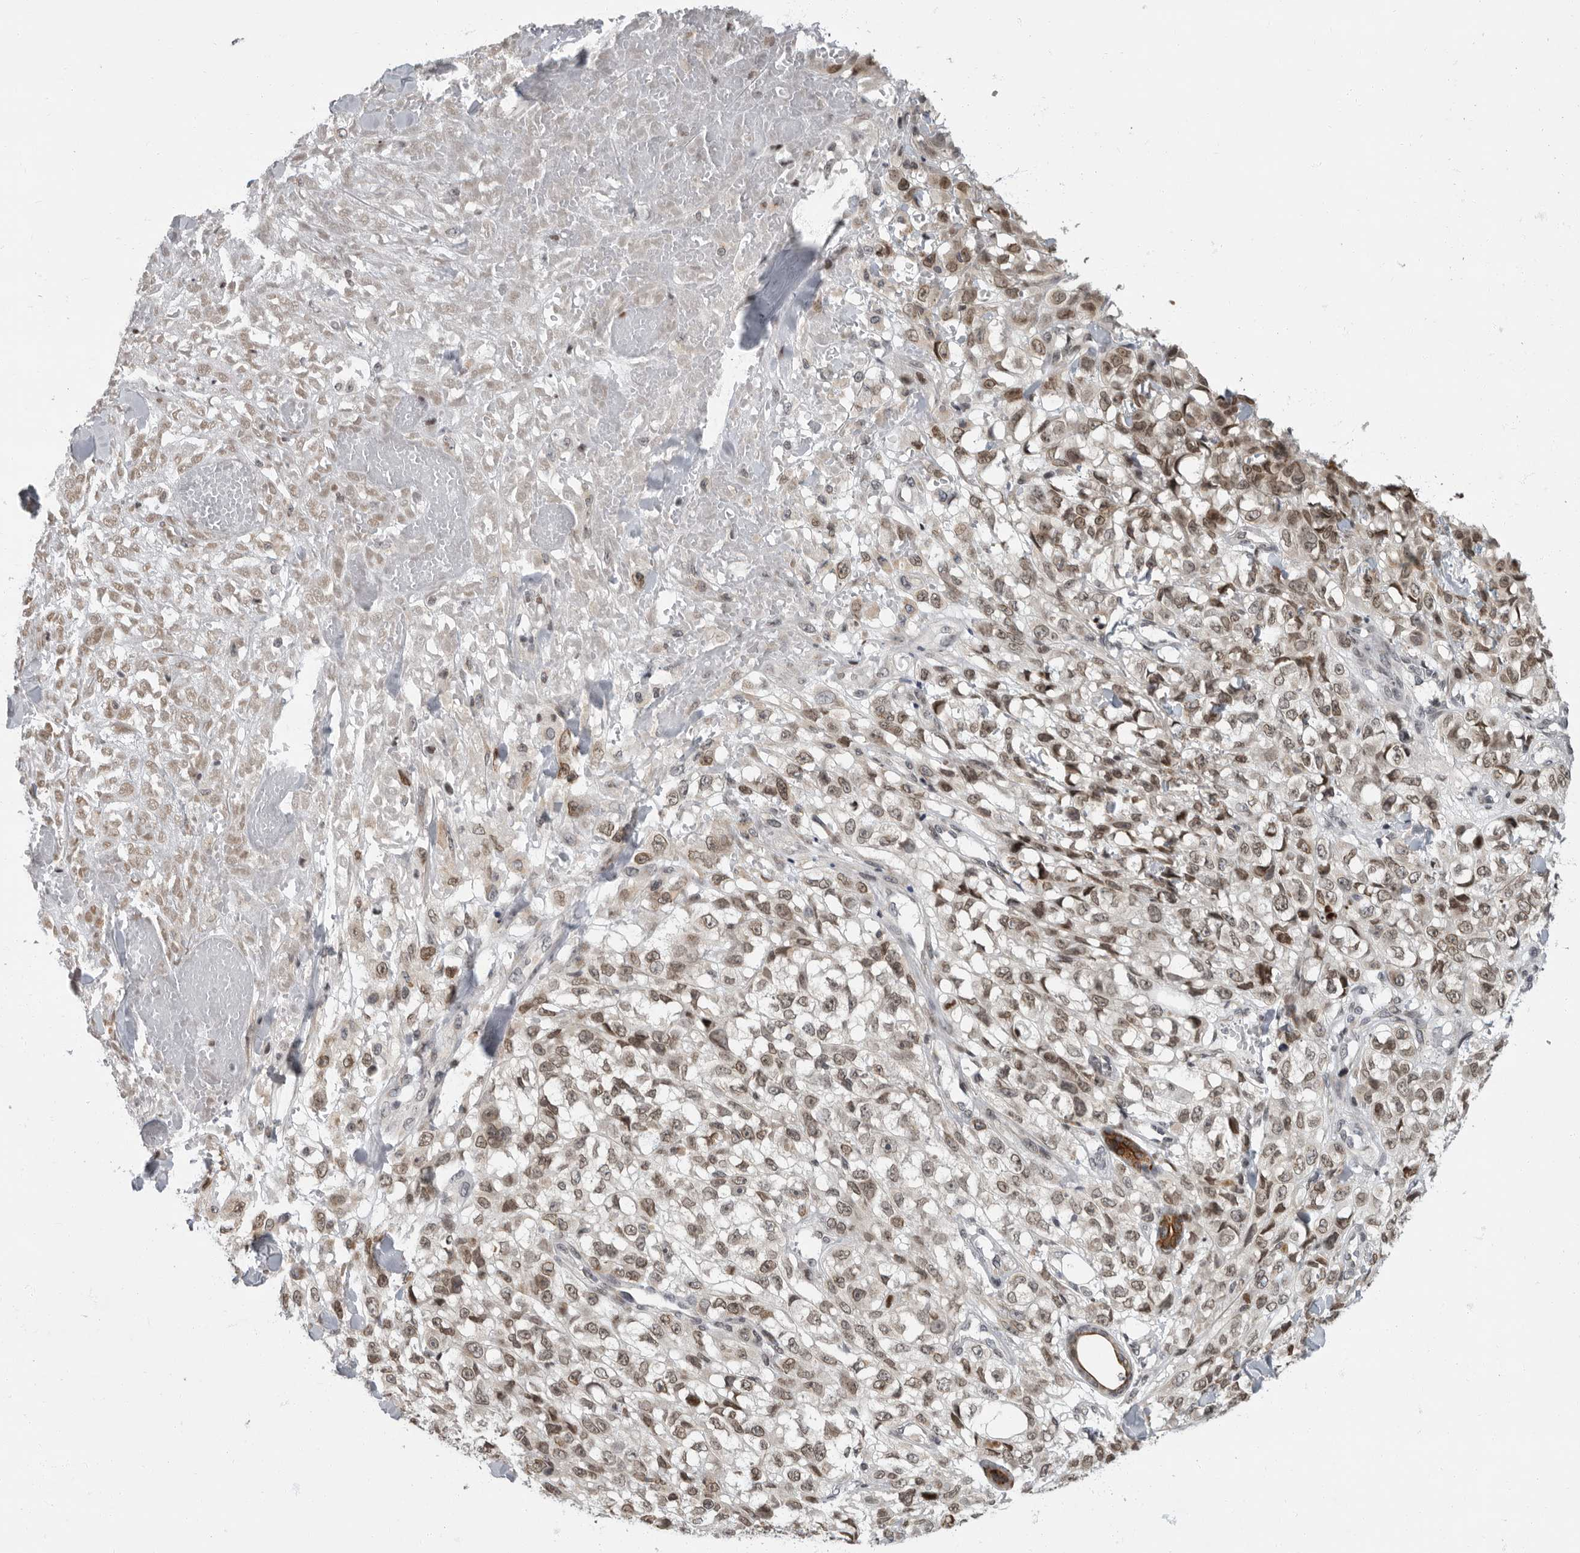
{"staining": {"intensity": "moderate", "quantity": ">75%", "location": "nuclear"}, "tissue": "melanoma", "cell_type": "Tumor cells", "image_type": "cancer", "snomed": [{"axis": "morphology", "description": "Malignant melanoma, Metastatic site"}, {"axis": "topography", "description": "Skin"}], "caption": "Moderate nuclear expression is appreciated in about >75% of tumor cells in malignant melanoma (metastatic site).", "gene": "EVI5", "patient": {"sex": "female", "age": 72}}